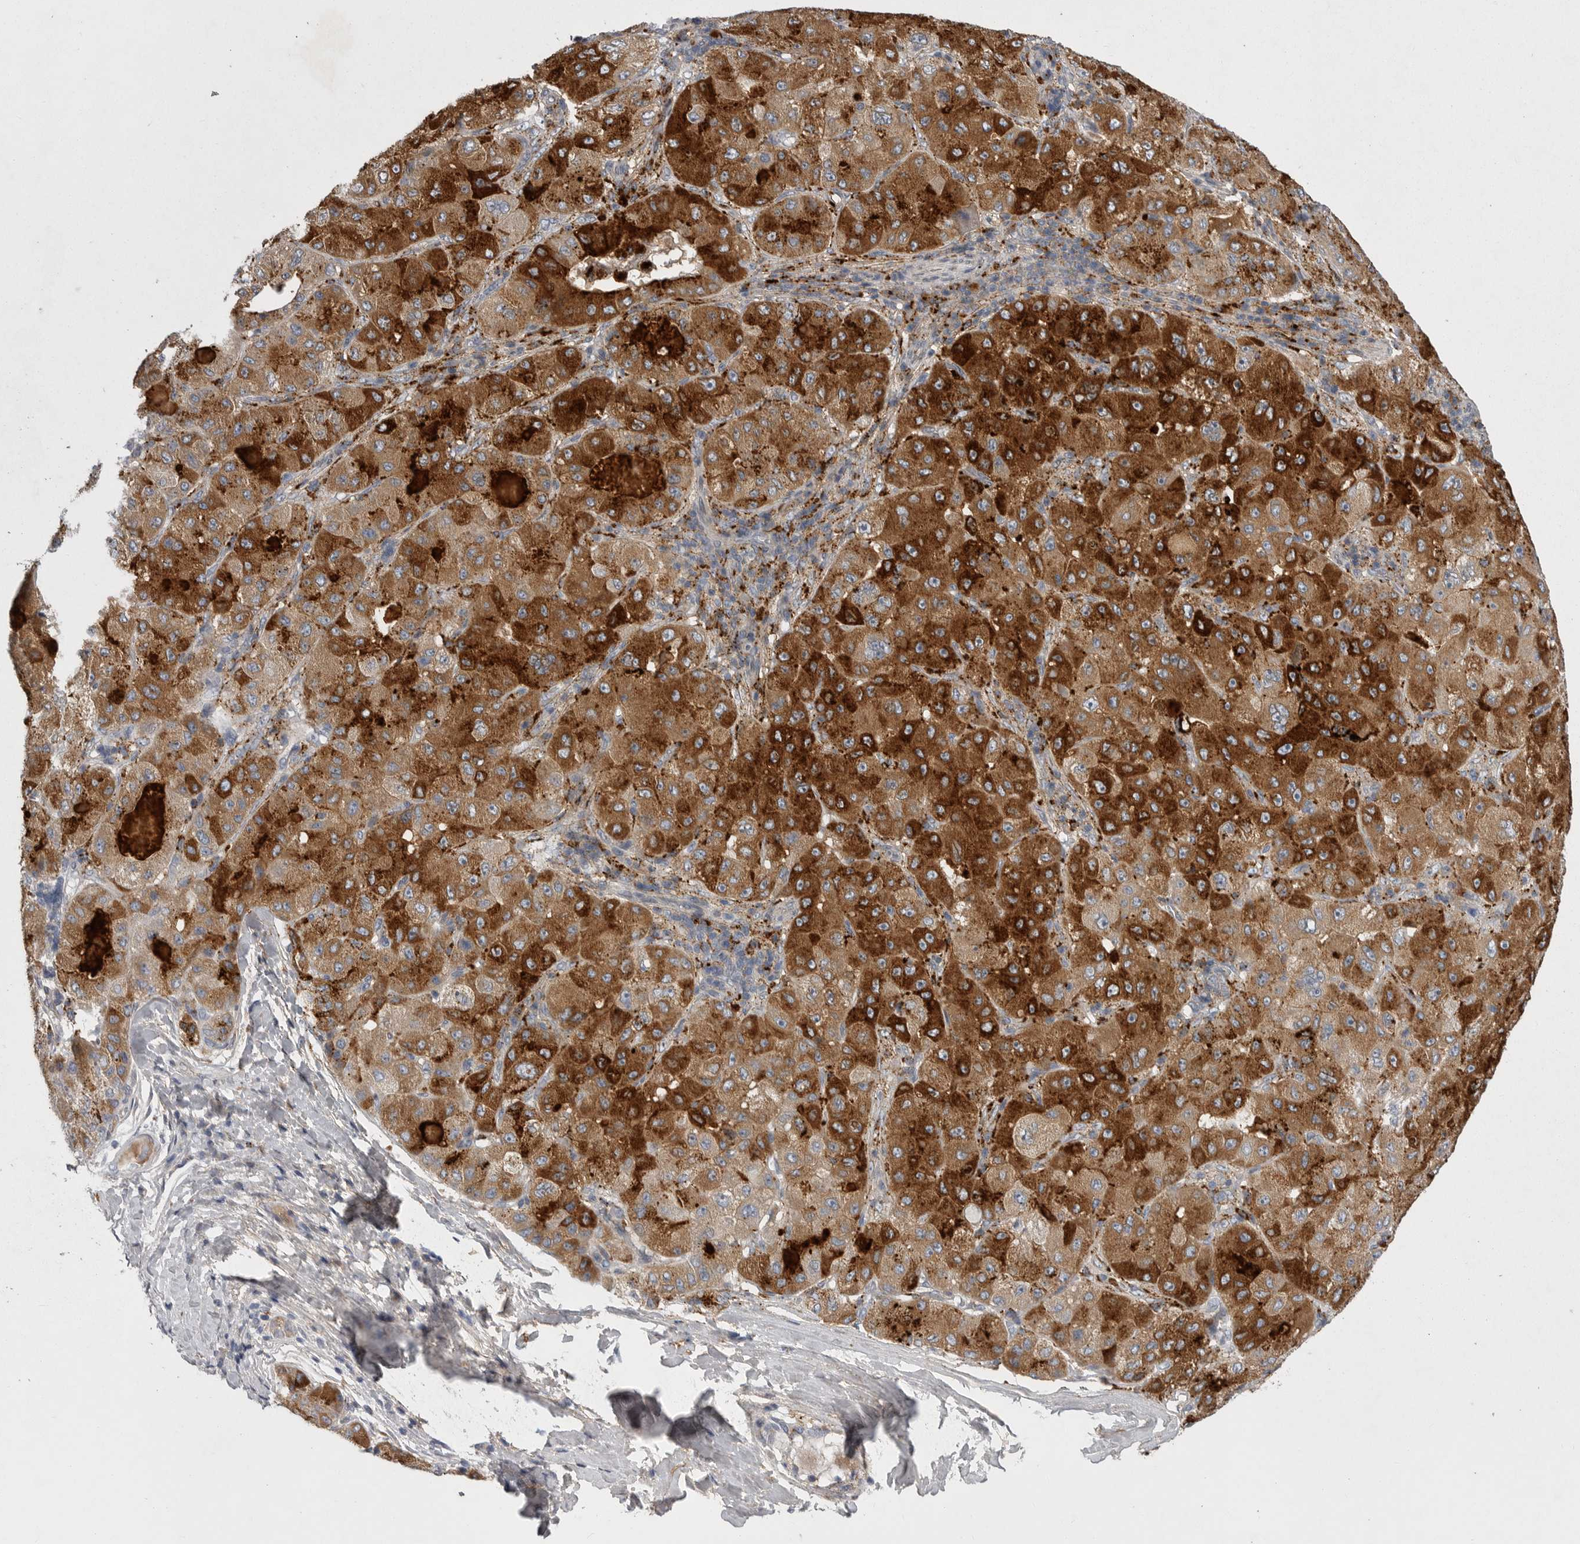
{"staining": {"intensity": "strong", "quantity": ">75%", "location": "cytoplasmic/membranous"}, "tissue": "liver cancer", "cell_type": "Tumor cells", "image_type": "cancer", "snomed": [{"axis": "morphology", "description": "Carcinoma, Hepatocellular, NOS"}, {"axis": "topography", "description": "Liver"}], "caption": "Protein staining of liver hepatocellular carcinoma tissue shows strong cytoplasmic/membranous staining in about >75% of tumor cells.", "gene": "CRP", "patient": {"sex": "male", "age": 80}}